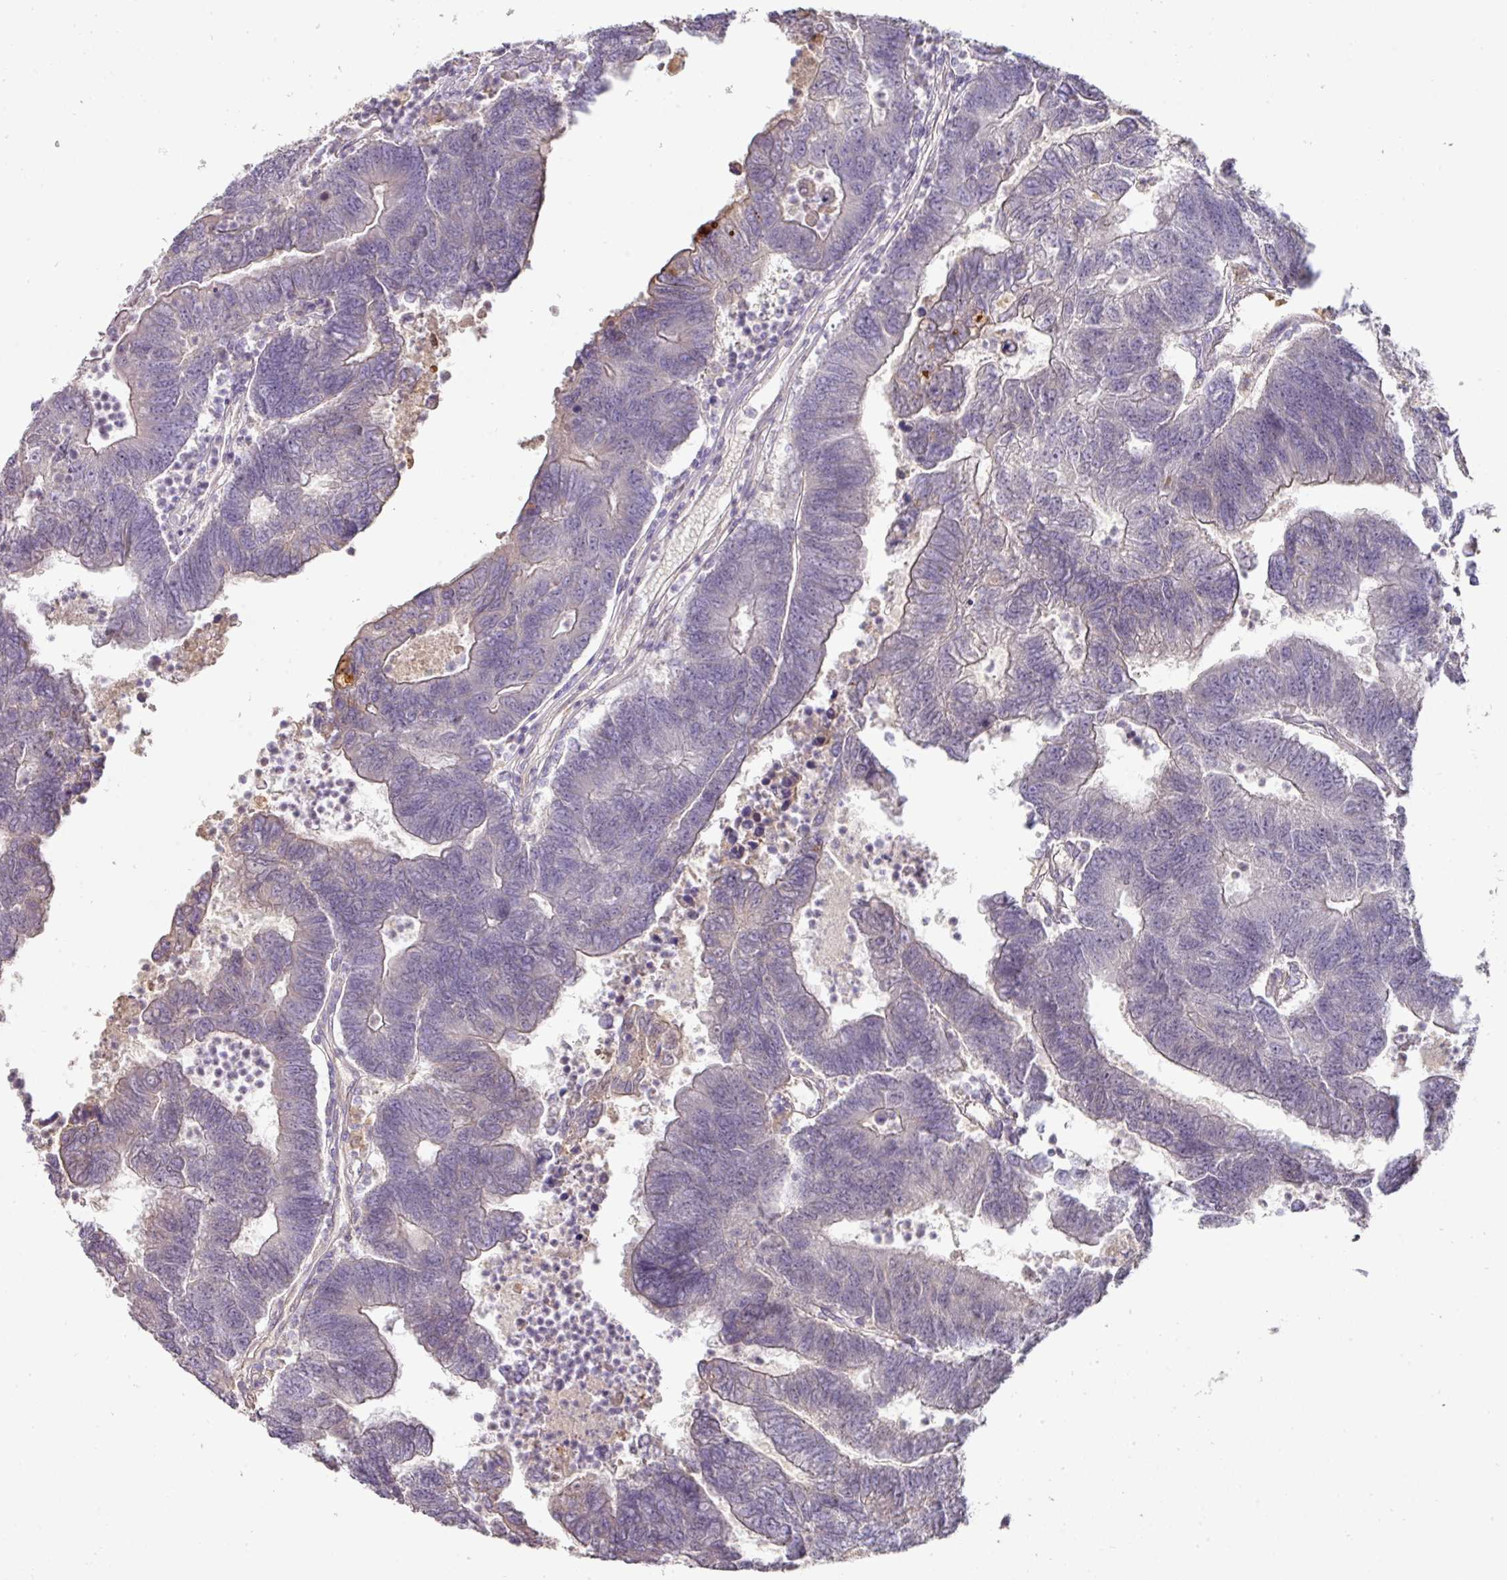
{"staining": {"intensity": "negative", "quantity": "none", "location": "none"}, "tissue": "colorectal cancer", "cell_type": "Tumor cells", "image_type": "cancer", "snomed": [{"axis": "morphology", "description": "Adenocarcinoma, NOS"}, {"axis": "topography", "description": "Colon"}], "caption": "A high-resolution histopathology image shows immunohistochemistry staining of colorectal cancer, which displays no significant positivity in tumor cells.", "gene": "CCZ1", "patient": {"sex": "female", "age": 48}}